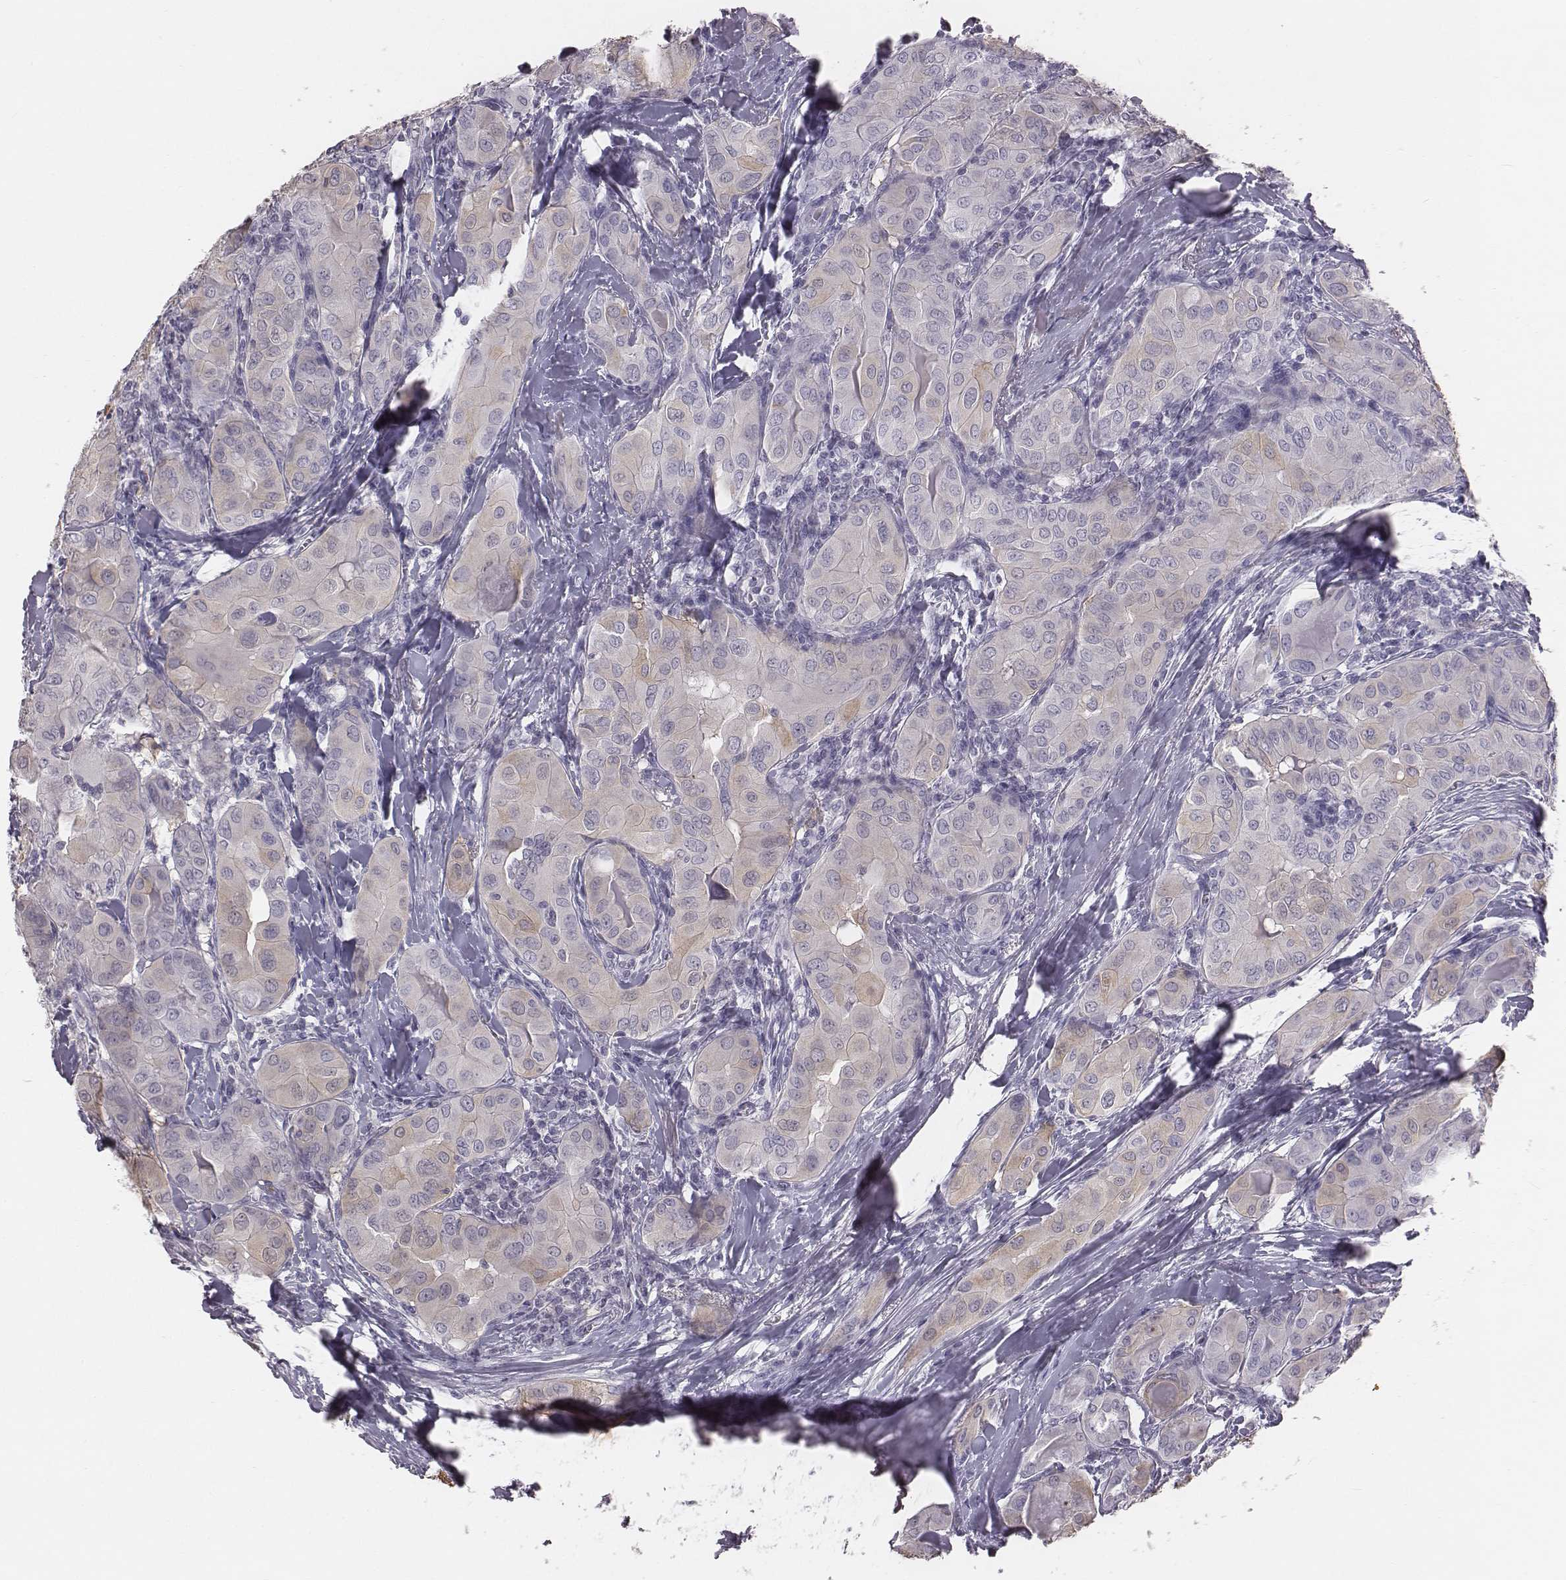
{"staining": {"intensity": "weak", "quantity": ">75%", "location": "cytoplasmic/membranous"}, "tissue": "thyroid cancer", "cell_type": "Tumor cells", "image_type": "cancer", "snomed": [{"axis": "morphology", "description": "Papillary adenocarcinoma, NOS"}, {"axis": "topography", "description": "Thyroid gland"}], "caption": "IHC histopathology image of human thyroid cancer stained for a protein (brown), which demonstrates low levels of weak cytoplasmic/membranous positivity in approximately >75% of tumor cells.", "gene": "C6orf58", "patient": {"sex": "female", "age": 37}}